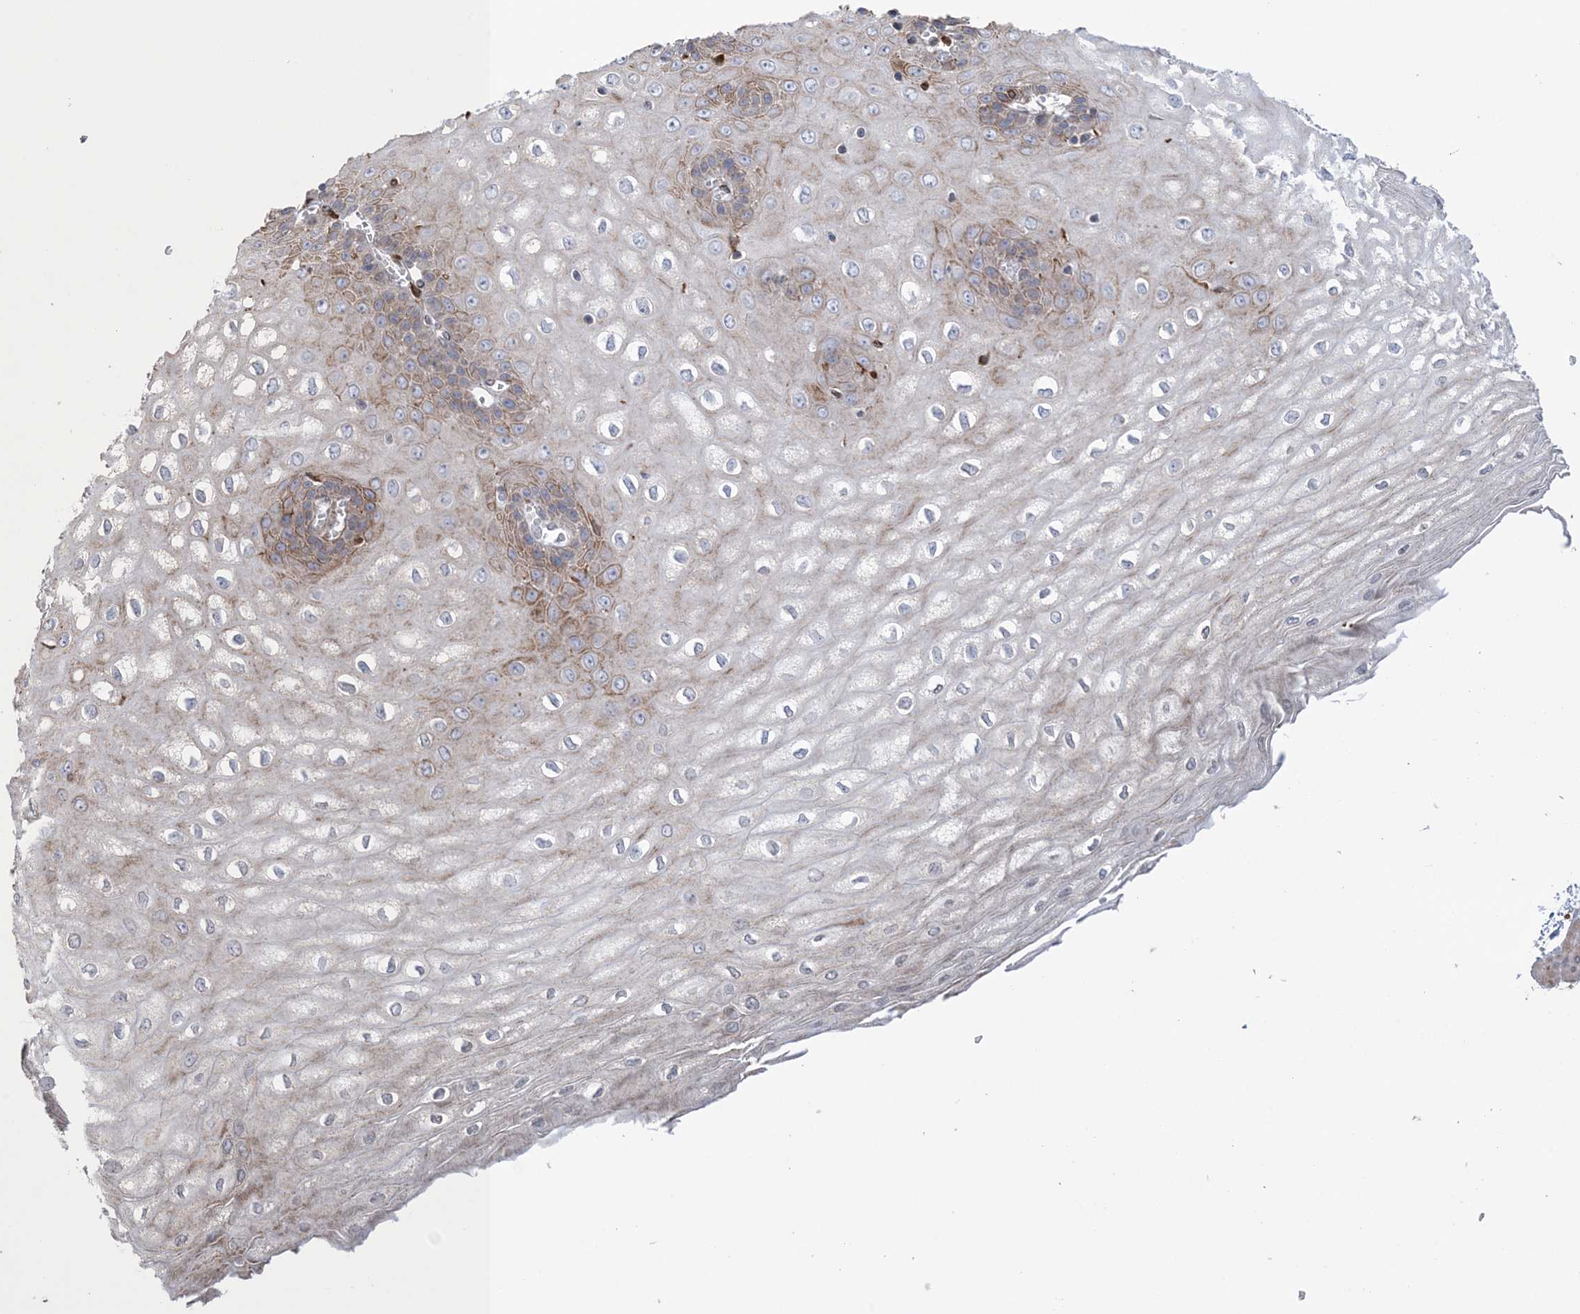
{"staining": {"intensity": "moderate", "quantity": "25%-75%", "location": "cytoplasmic/membranous"}, "tissue": "esophagus", "cell_type": "Squamous epithelial cells", "image_type": "normal", "snomed": [{"axis": "morphology", "description": "Normal tissue, NOS"}, {"axis": "topography", "description": "Esophagus"}], "caption": "High-power microscopy captured an immunohistochemistry (IHC) histopathology image of normal esophagus, revealing moderate cytoplasmic/membranous staining in about 25%-75% of squamous epithelial cells.", "gene": "SHANK1", "patient": {"sex": "male", "age": 60}}